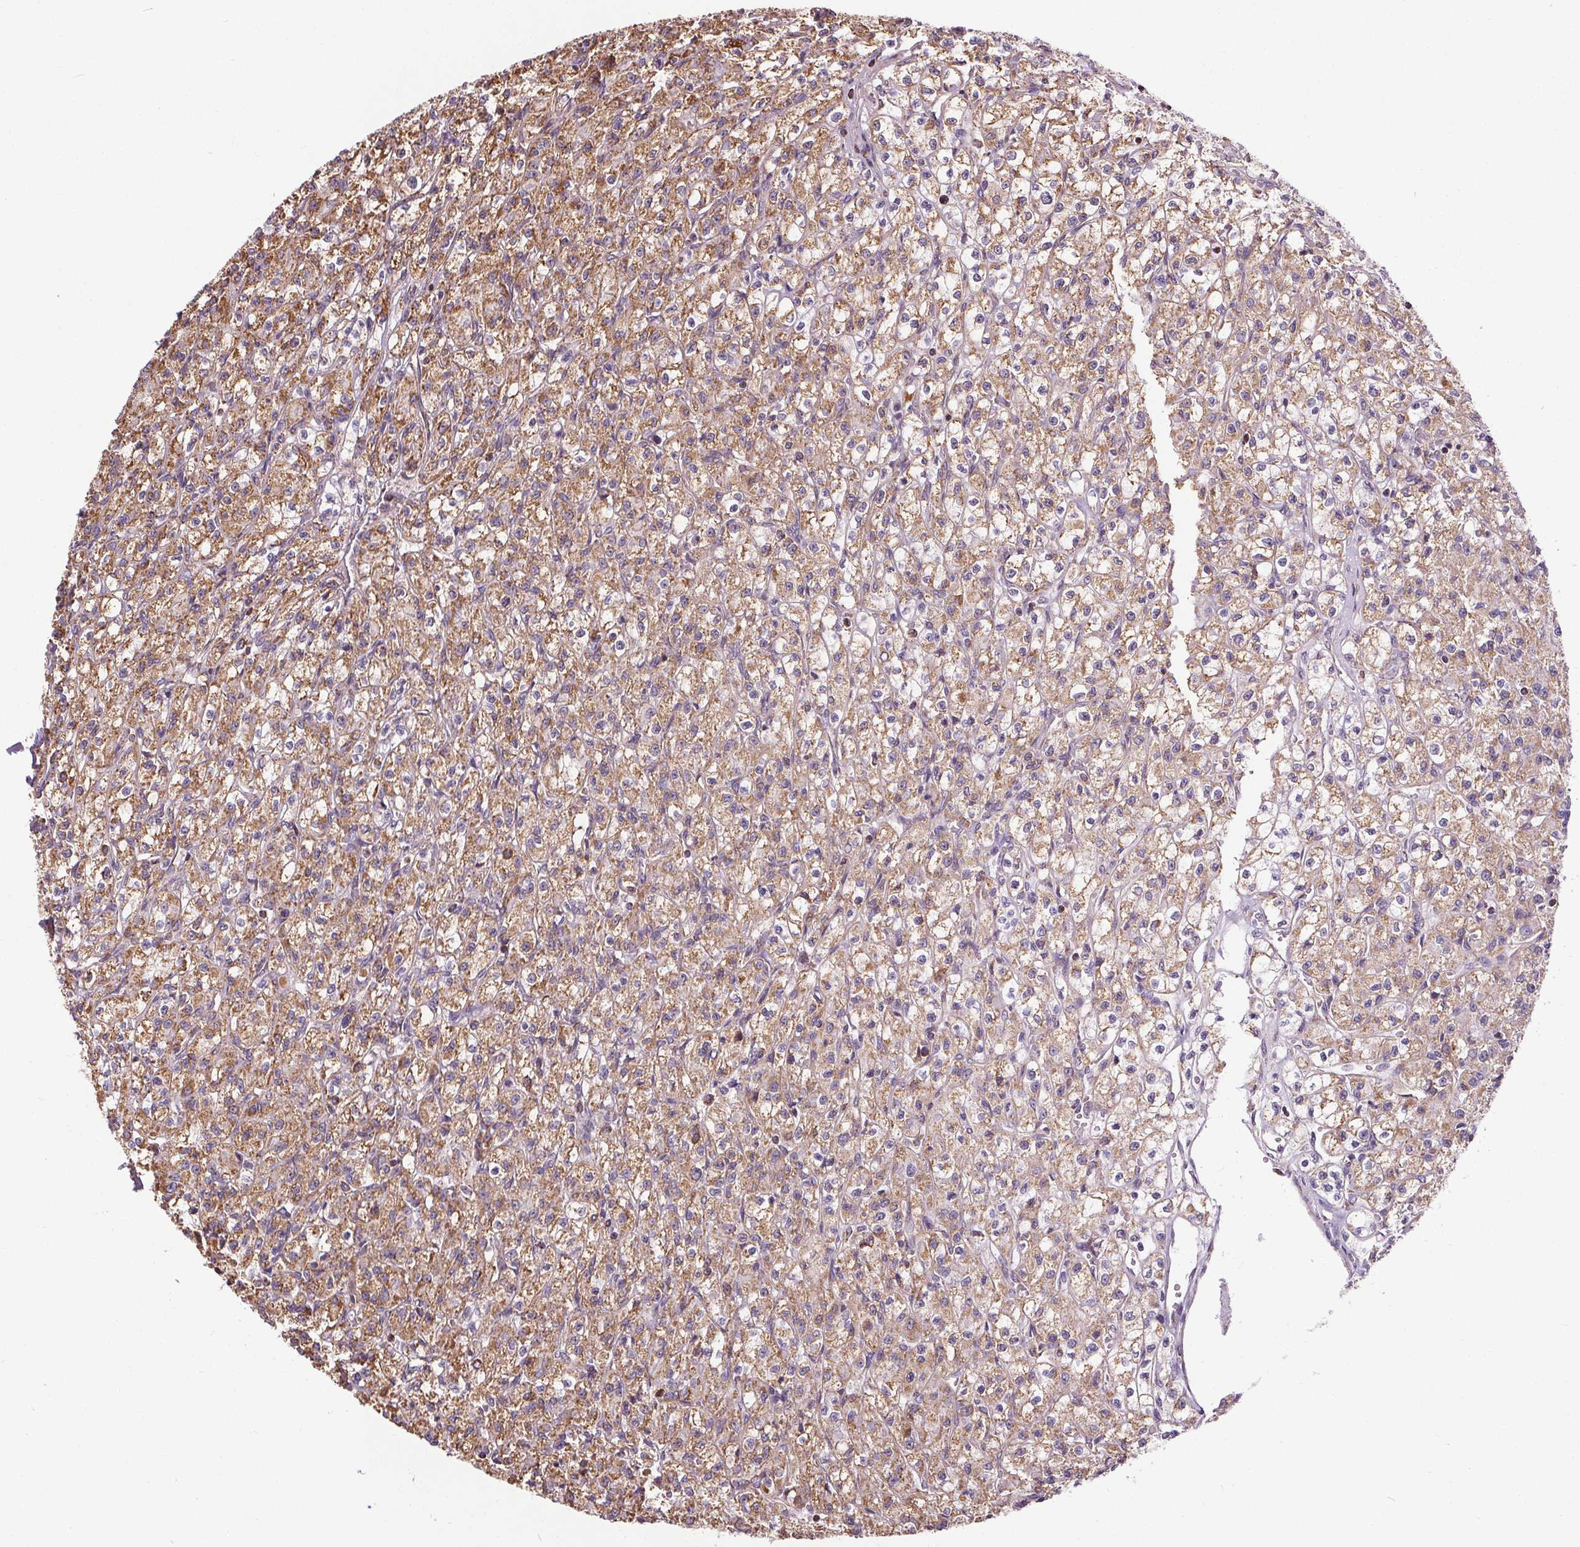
{"staining": {"intensity": "moderate", "quantity": "<25%", "location": "cytoplasmic/membranous"}, "tissue": "renal cancer", "cell_type": "Tumor cells", "image_type": "cancer", "snomed": [{"axis": "morphology", "description": "Adenocarcinoma, NOS"}, {"axis": "topography", "description": "Kidney"}], "caption": "Approximately <25% of tumor cells in human renal cancer demonstrate moderate cytoplasmic/membranous protein expression as visualized by brown immunohistochemical staining.", "gene": "ZNF548", "patient": {"sex": "female", "age": 70}}